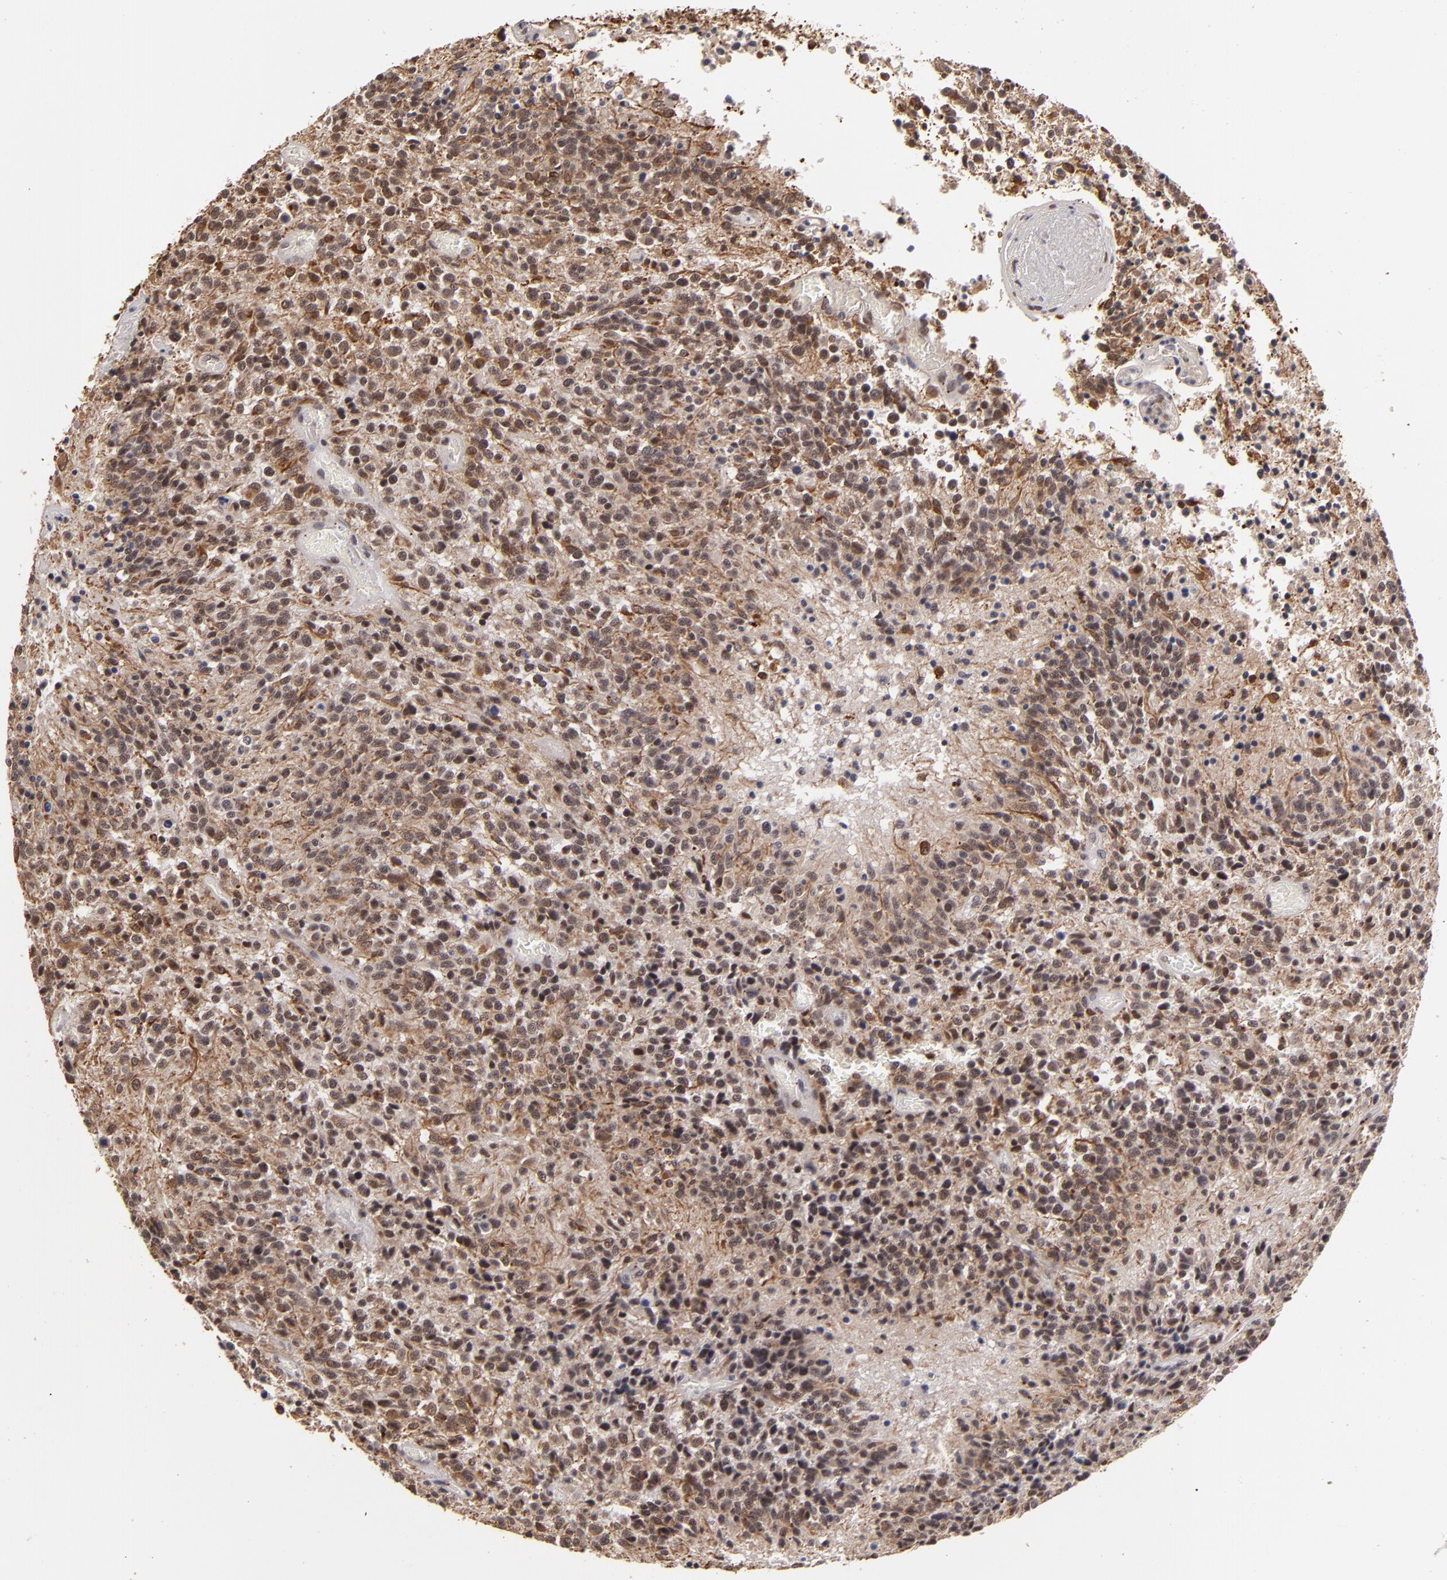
{"staining": {"intensity": "moderate", "quantity": "<25%", "location": "cytoplasmic/membranous,nuclear"}, "tissue": "glioma", "cell_type": "Tumor cells", "image_type": "cancer", "snomed": [{"axis": "morphology", "description": "Glioma, malignant, High grade"}, {"axis": "topography", "description": "Brain"}], "caption": "DAB (3,3'-diaminobenzidine) immunohistochemical staining of glioma shows moderate cytoplasmic/membranous and nuclear protein staining in approximately <25% of tumor cells. Nuclei are stained in blue.", "gene": "MLLT3", "patient": {"sex": "male", "age": 36}}